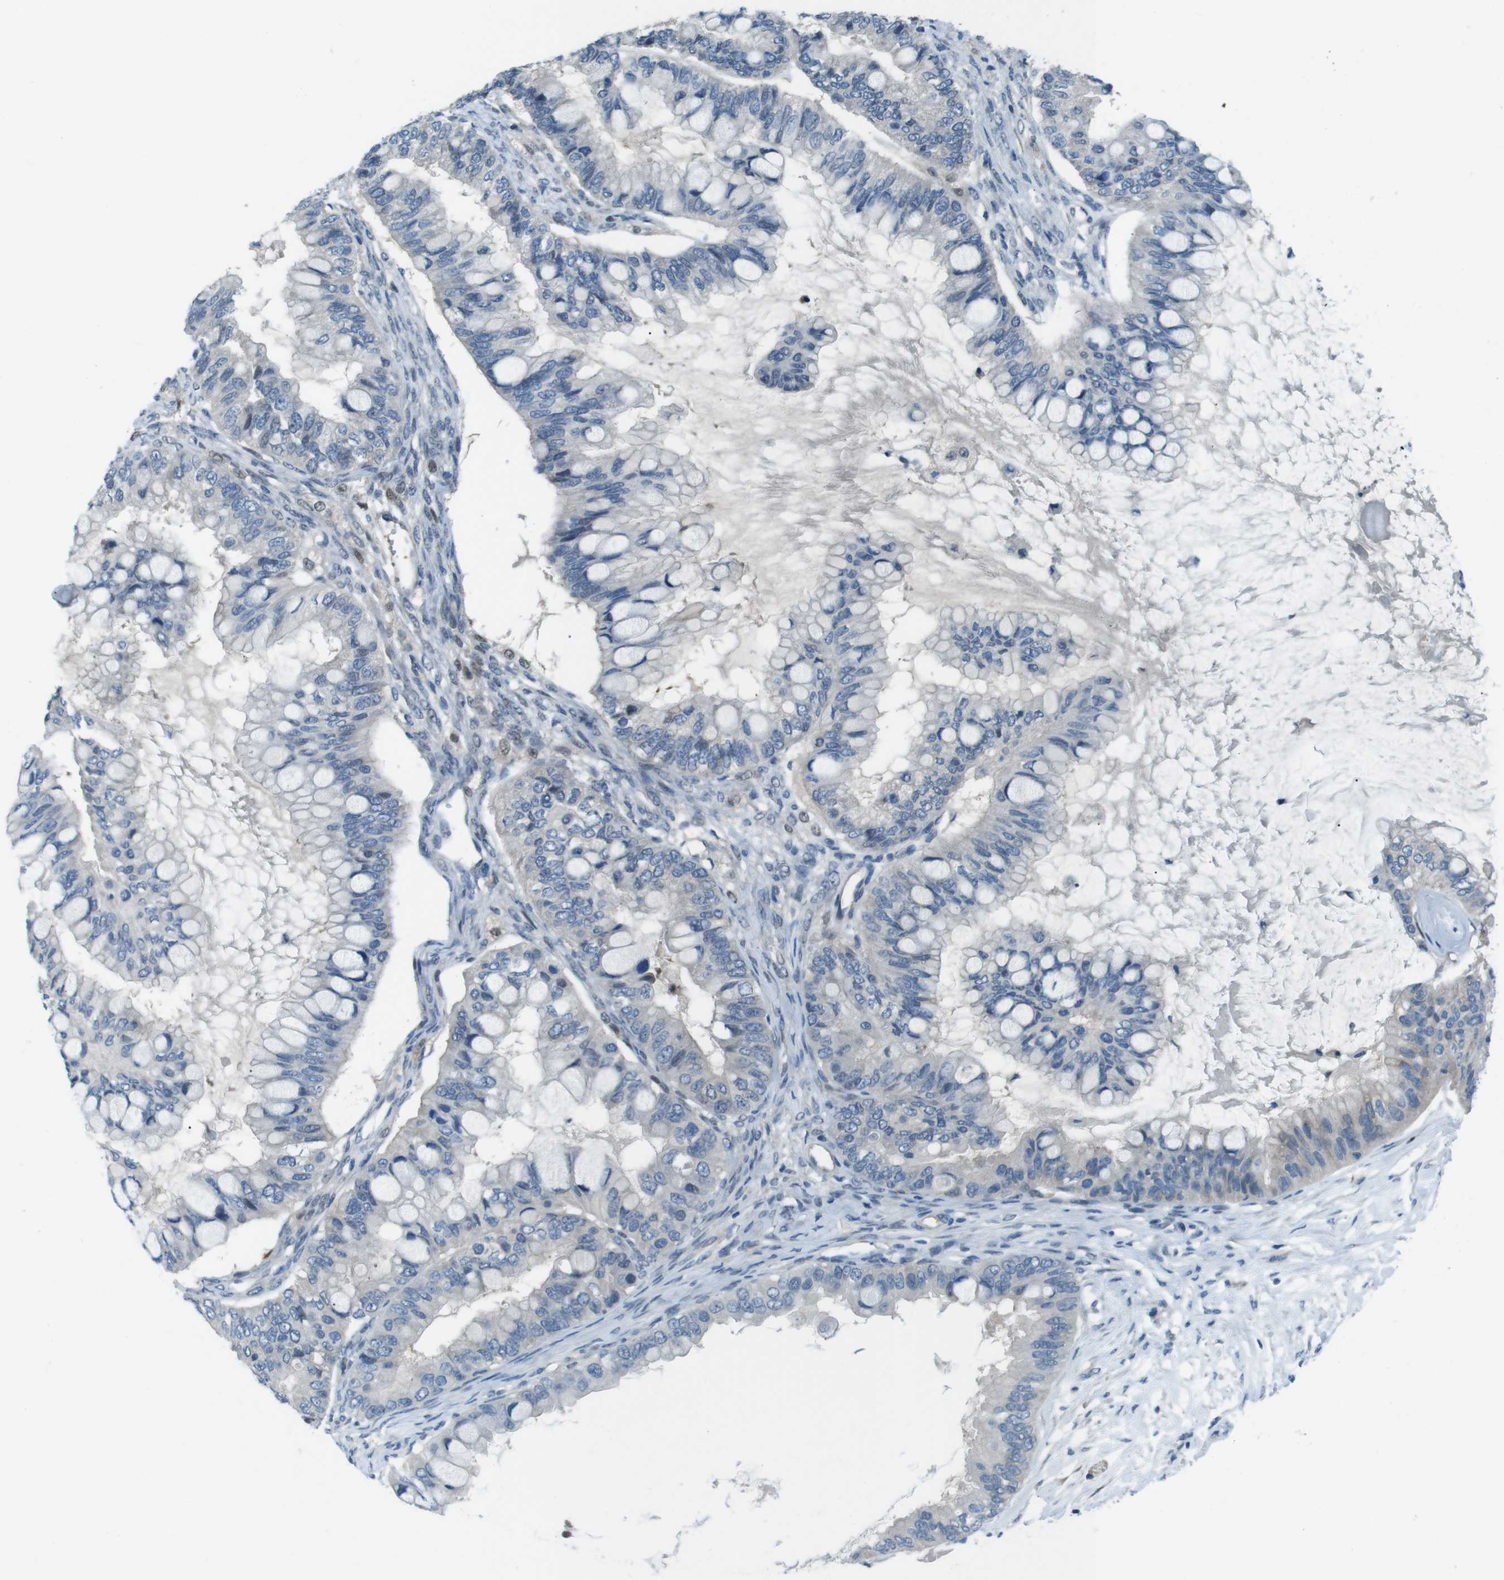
{"staining": {"intensity": "negative", "quantity": "none", "location": "none"}, "tissue": "ovarian cancer", "cell_type": "Tumor cells", "image_type": "cancer", "snomed": [{"axis": "morphology", "description": "Cystadenocarcinoma, mucinous, NOS"}, {"axis": "topography", "description": "Ovary"}], "caption": "An immunohistochemistry (IHC) micrograph of ovarian cancer is shown. There is no staining in tumor cells of ovarian cancer. Nuclei are stained in blue.", "gene": "NANOS2", "patient": {"sex": "female", "age": 80}}